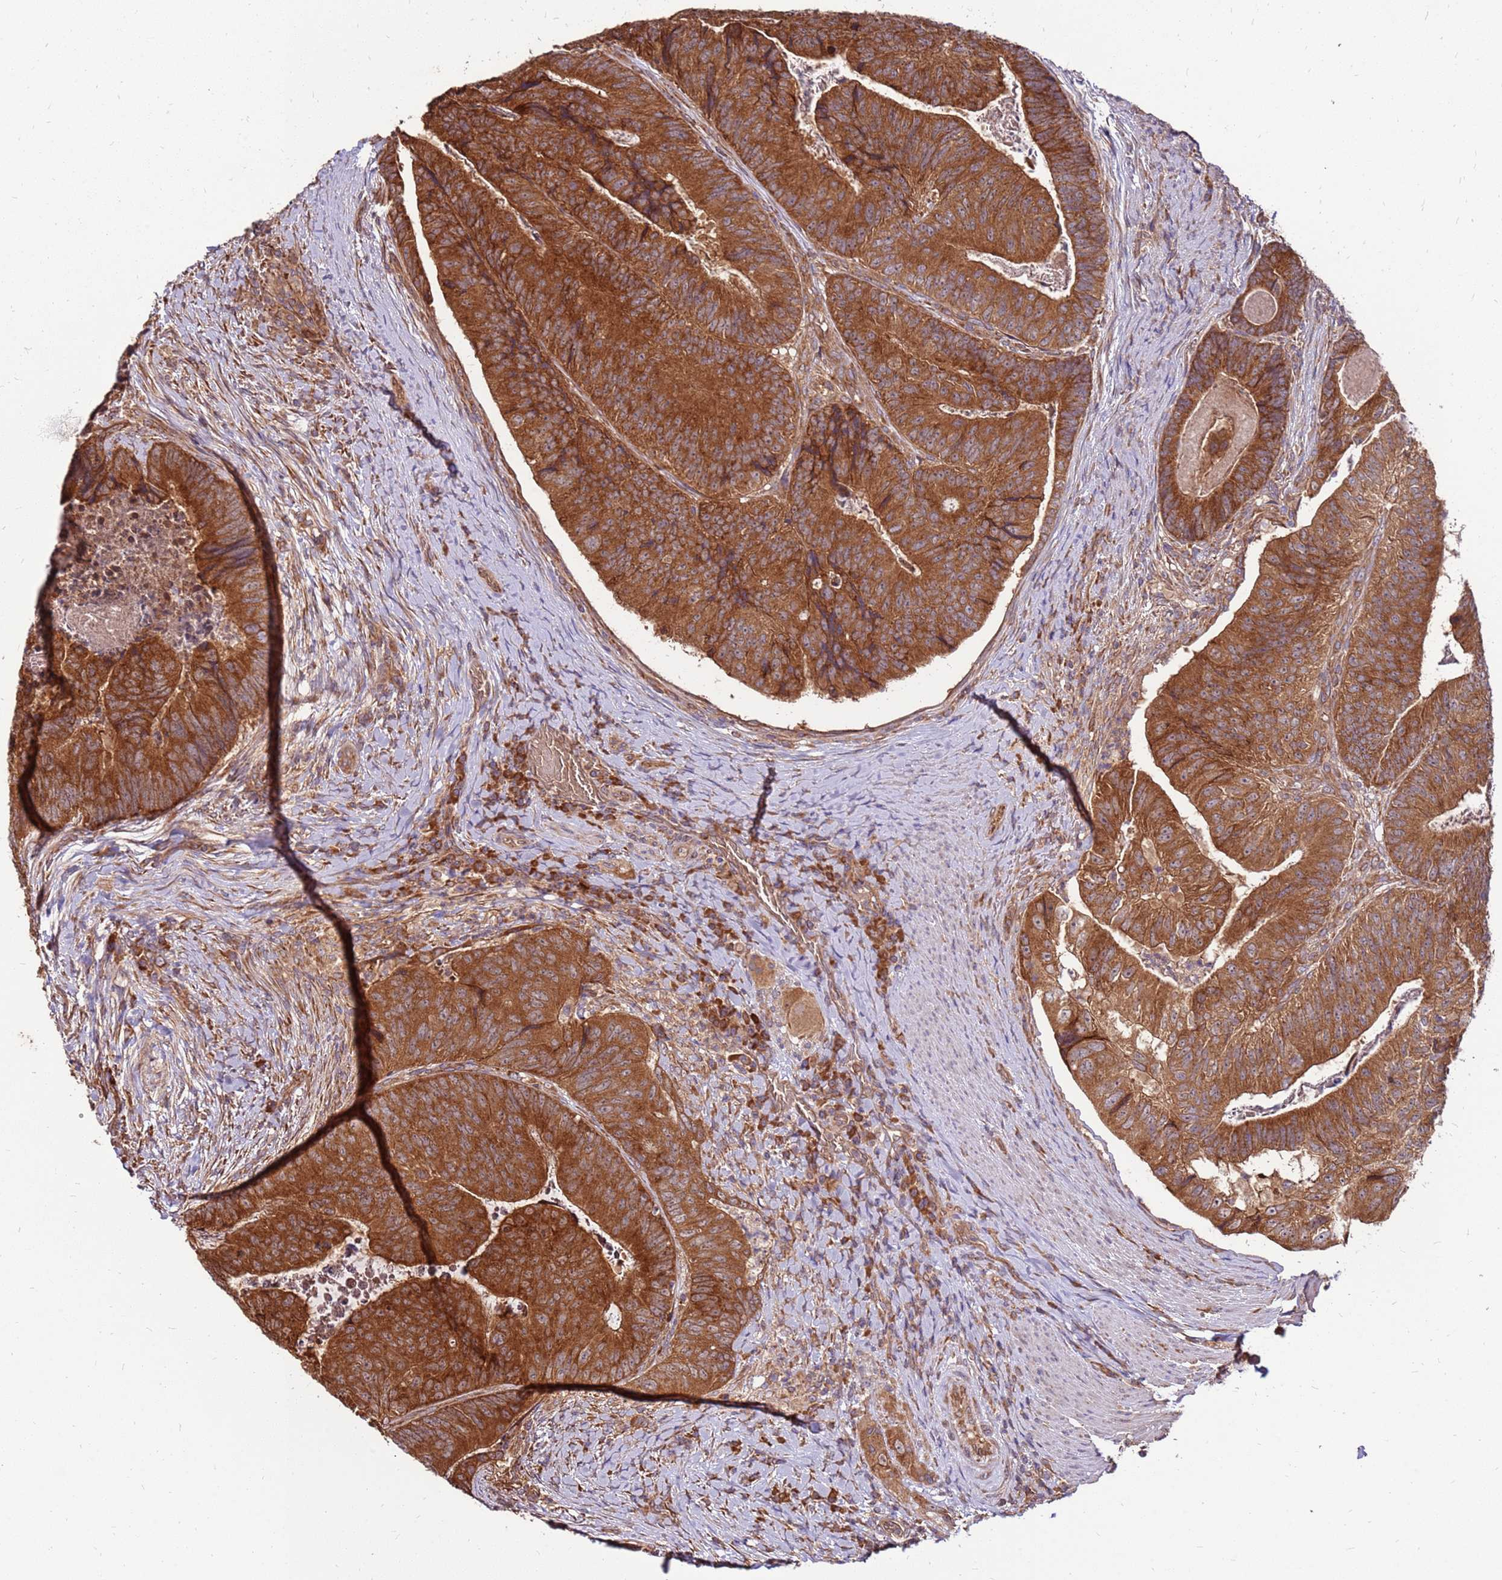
{"staining": {"intensity": "strong", "quantity": ">75%", "location": "cytoplasmic/membranous"}, "tissue": "colorectal cancer", "cell_type": "Tumor cells", "image_type": "cancer", "snomed": [{"axis": "morphology", "description": "Adenocarcinoma, NOS"}, {"axis": "topography", "description": "Colon"}], "caption": "An immunohistochemistry (IHC) photomicrograph of neoplastic tissue is shown. Protein staining in brown highlights strong cytoplasmic/membranous positivity in colorectal cancer within tumor cells.", "gene": "SLC44A5", "patient": {"sex": "female", "age": 67}}